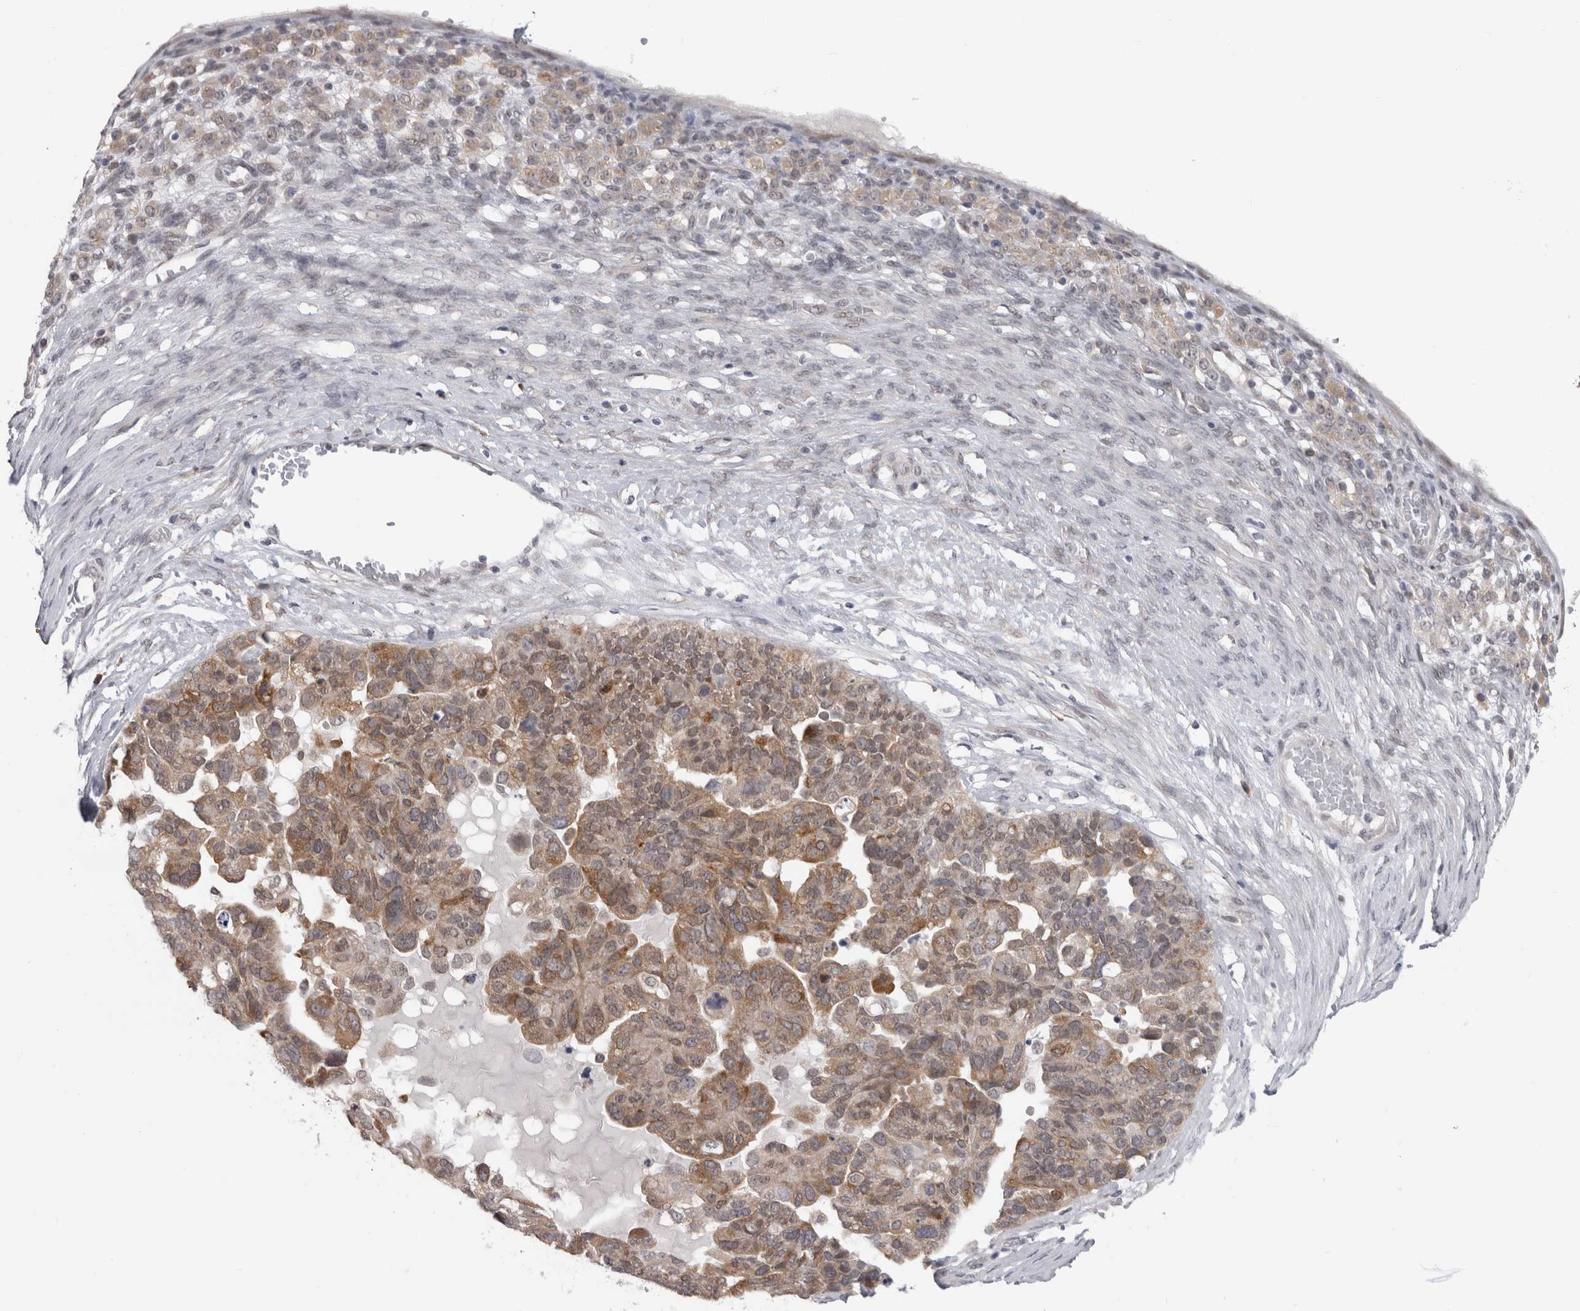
{"staining": {"intensity": "moderate", "quantity": ">75%", "location": "cytoplasmic/membranous"}, "tissue": "ovarian cancer", "cell_type": "Tumor cells", "image_type": "cancer", "snomed": [{"axis": "morphology", "description": "Cystadenocarcinoma, serous, NOS"}, {"axis": "topography", "description": "Ovary"}], "caption": "Immunohistochemistry (IHC) of human ovarian cancer (serous cystadenocarcinoma) shows medium levels of moderate cytoplasmic/membranous positivity in about >75% of tumor cells.", "gene": "TMEM242", "patient": {"sex": "female", "age": 44}}